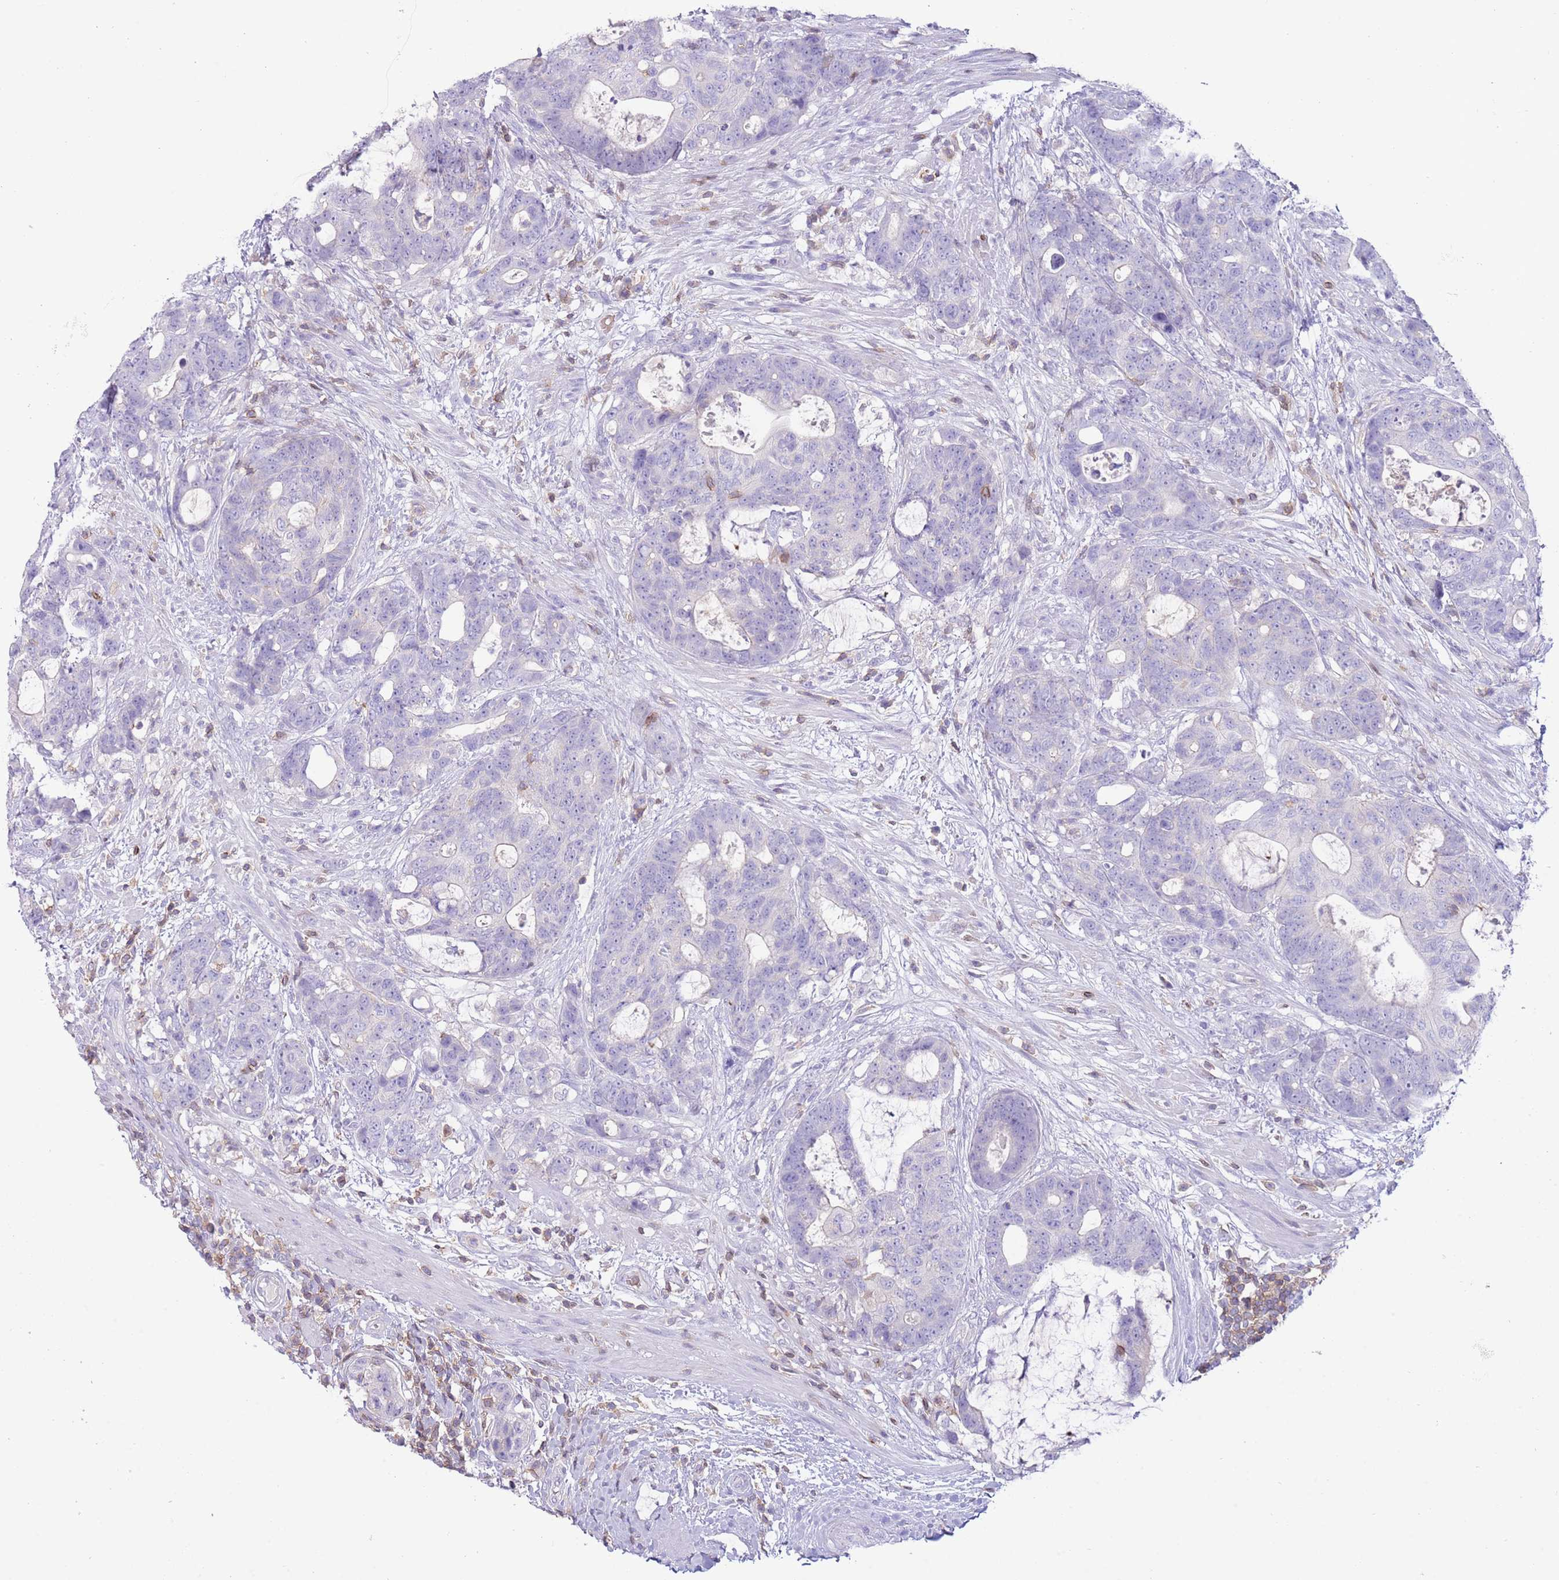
{"staining": {"intensity": "negative", "quantity": "none", "location": "none"}, "tissue": "colorectal cancer", "cell_type": "Tumor cells", "image_type": "cancer", "snomed": [{"axis": "morphology", "description": "Adenocarcinoma, NOS"}, {"axis": "topography", "description": "Colon"}], "caption": "A high-resolution image shows IHC staining of colorectal adenocarcinoma, which demonstrates no significant expression in tumor cells.", "gene": "OR4Q3", "patient": {"sex": "female", "age": 82}}